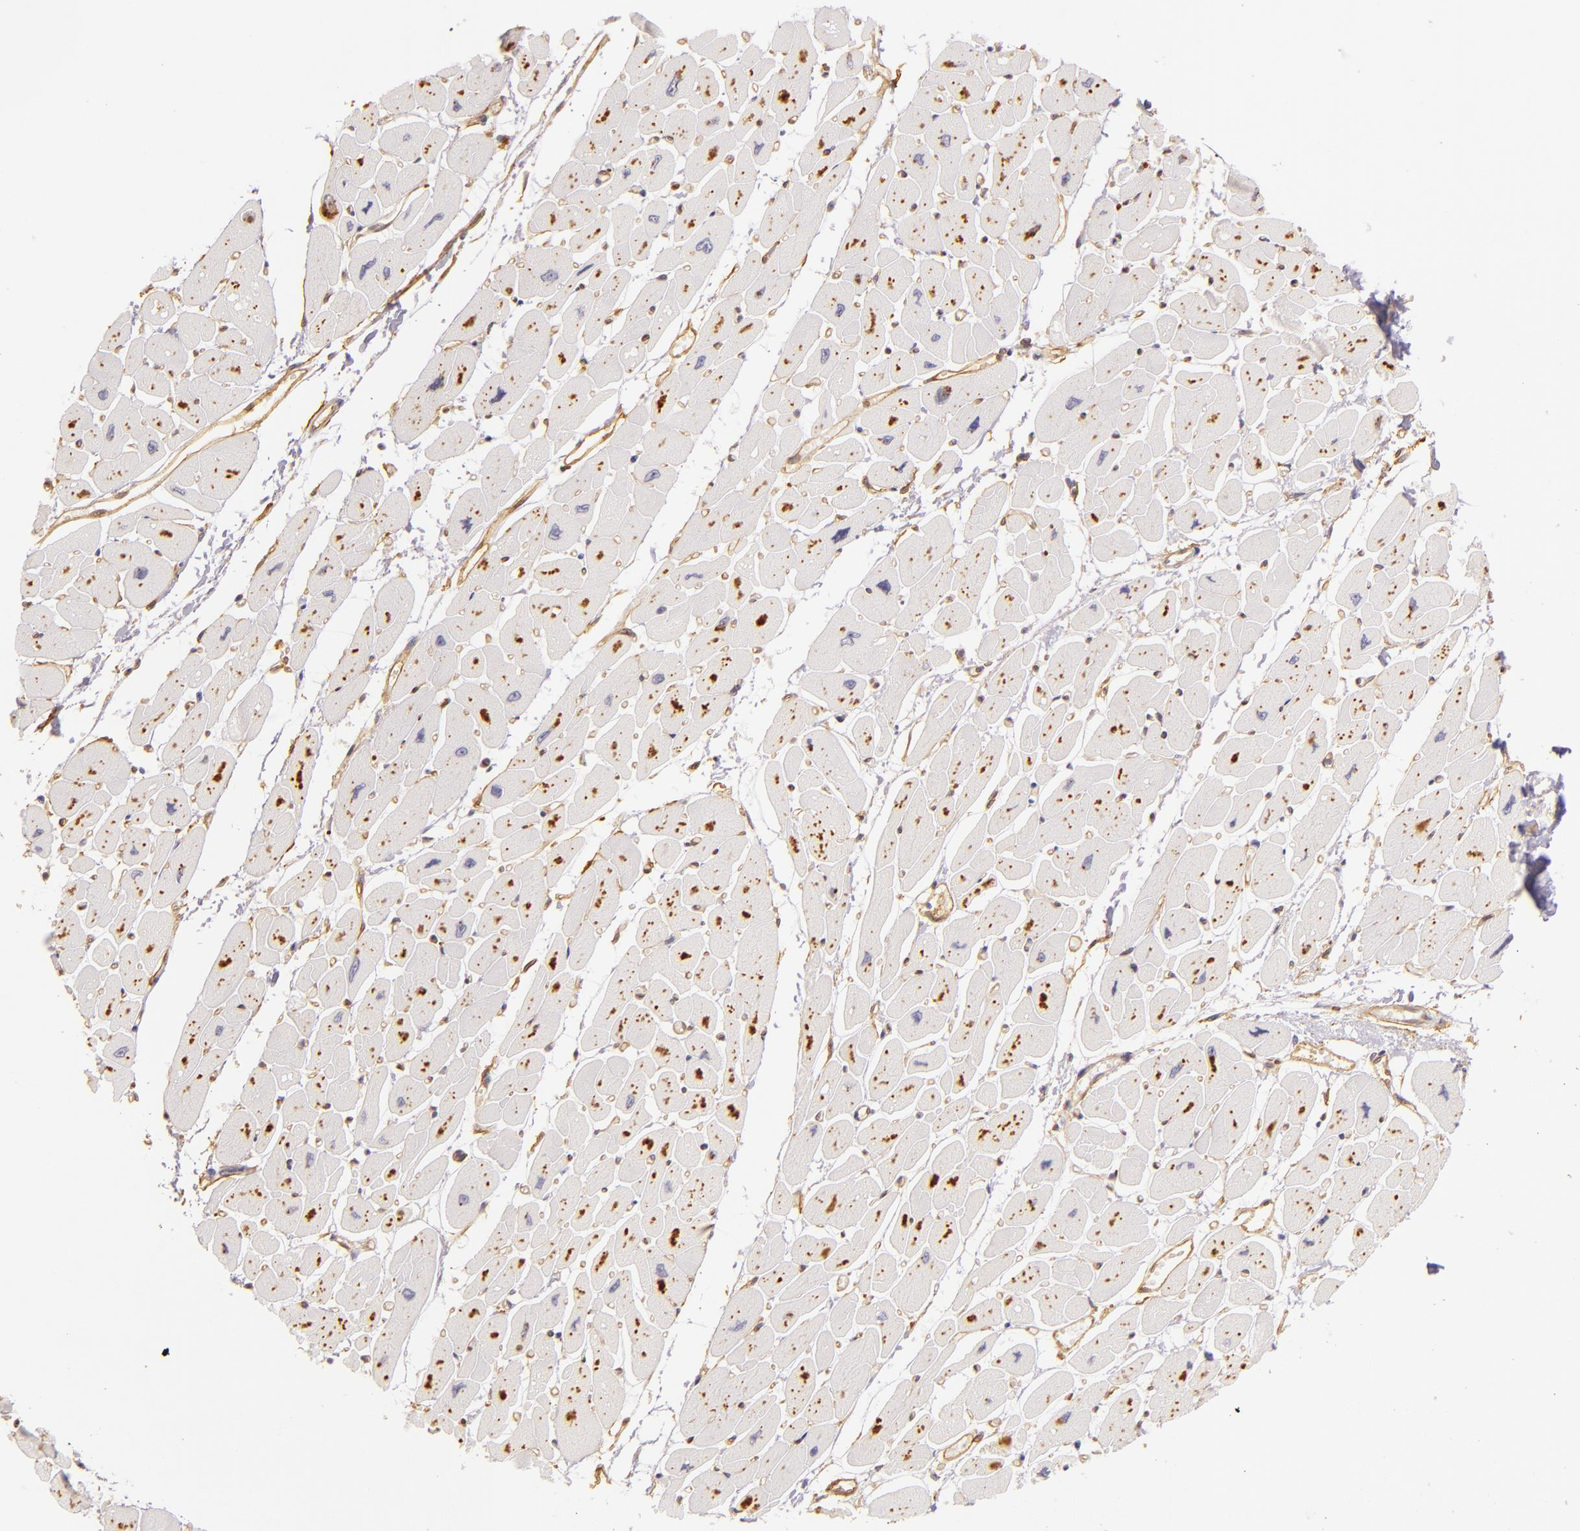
{"staining": {"intensity": "moderate", "quantity": ">75%", "location": "cytoplasmic/membranous"}, "tissue": "heart muscle", "cell_type": "Cardiomyocytes", "image_type": "normal", "snomed": [{"axis": "morphology", "description": "Normal tissue, NOS"}, {"axis": "topography", "description": "Heart"}], "caption": "Cardiomyocytes show moderate cytoplasmic/membranous expression in about >75% of cells in unremarkable heart muscle. Ihc stains the protein in brown and the nuclei are stained blue.", "gene": "CTSF", "patient": {"sex": "female", "age": 54}}